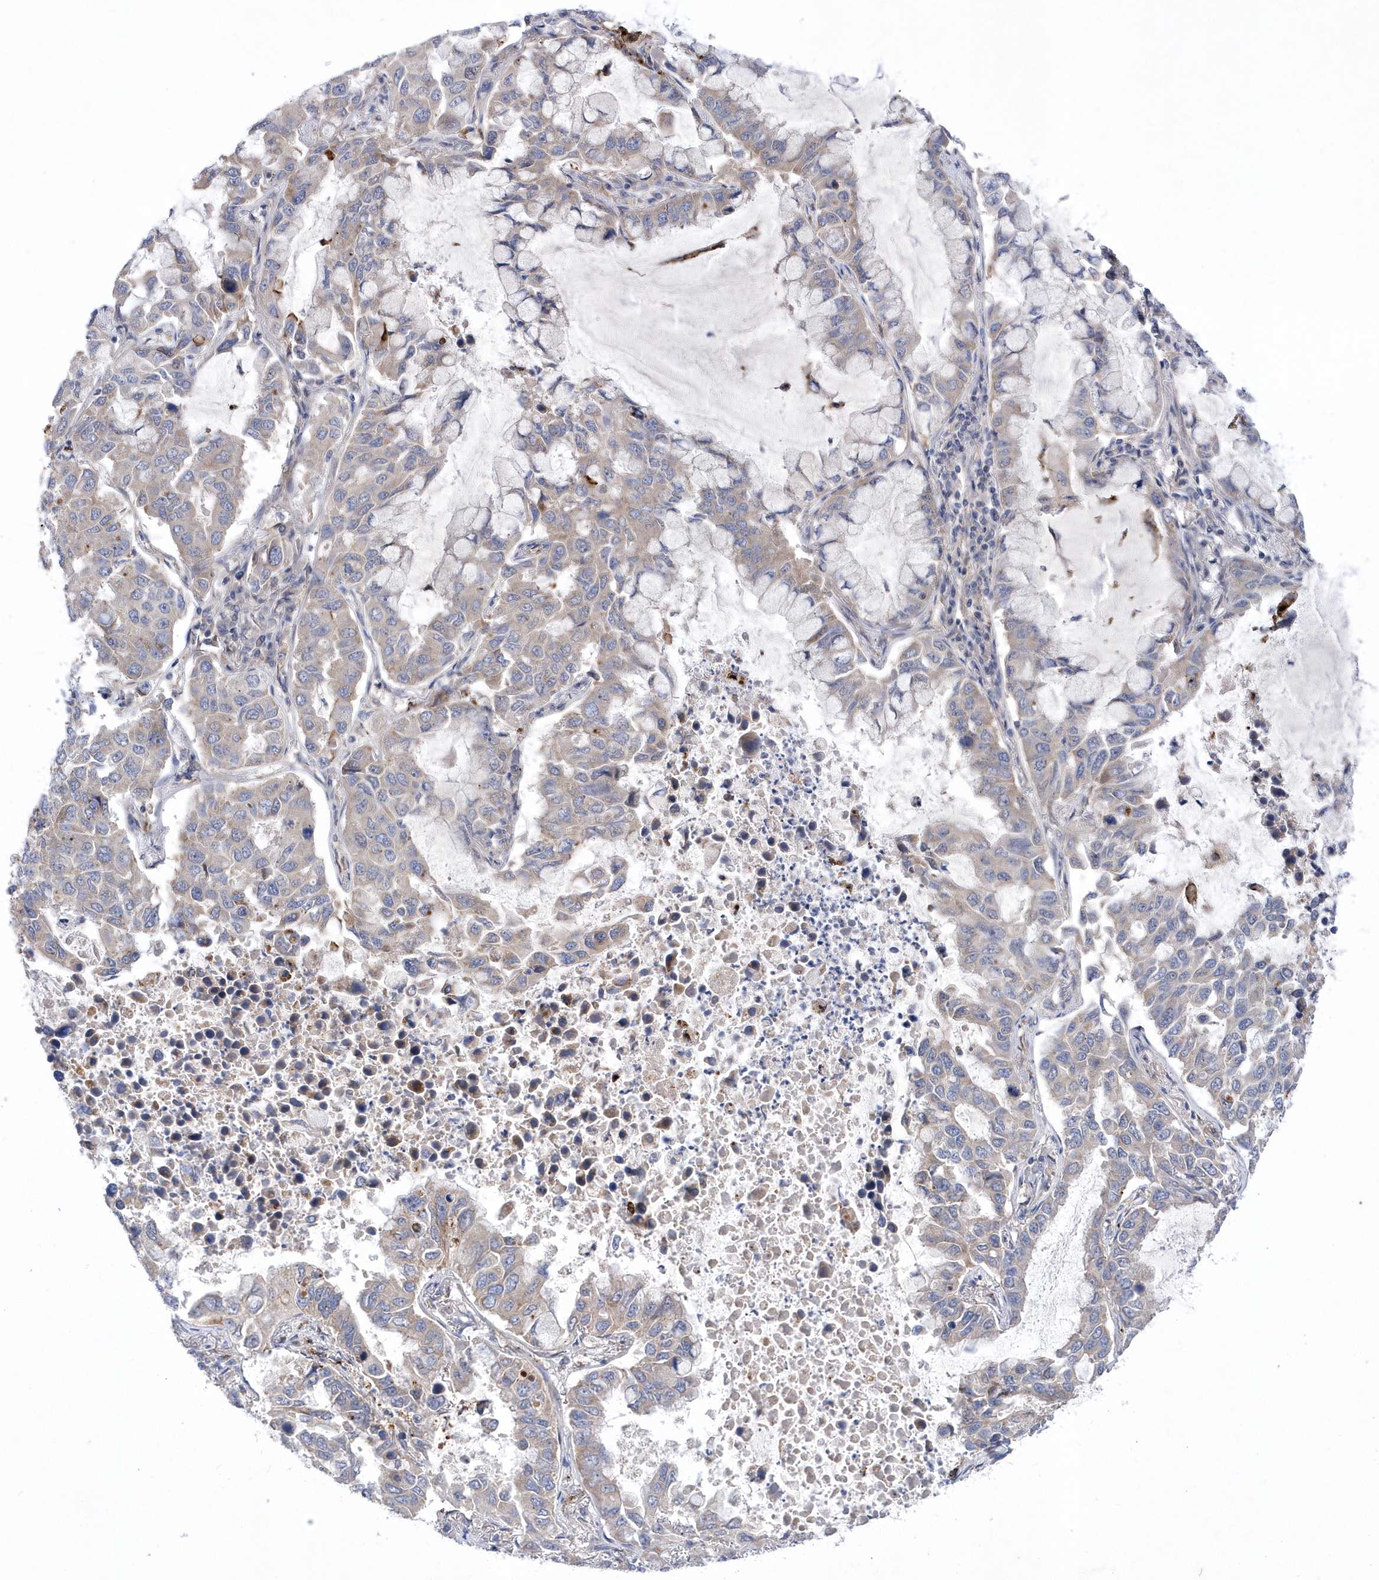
{"staining": {"intensity": "negative", "quantity": "none", "location": "none"}, "tissue": "lung cancer", "cell_type": "Tumor cells", "image_type": "cancer", "snomed": [{"axis": "morphology", "description": "Adenocarcinoma, NOS"}, {"axis": "topography", "description": "Lung"}], "caption": "An IHC photomicrograph of lung cancer (adenocarcinoma) is shown. There is no staining in tumor cells of lung cancer (adenocarcinoma).", "gene": "LONRF2", "patient": {"sex": "male", "age": 64}}